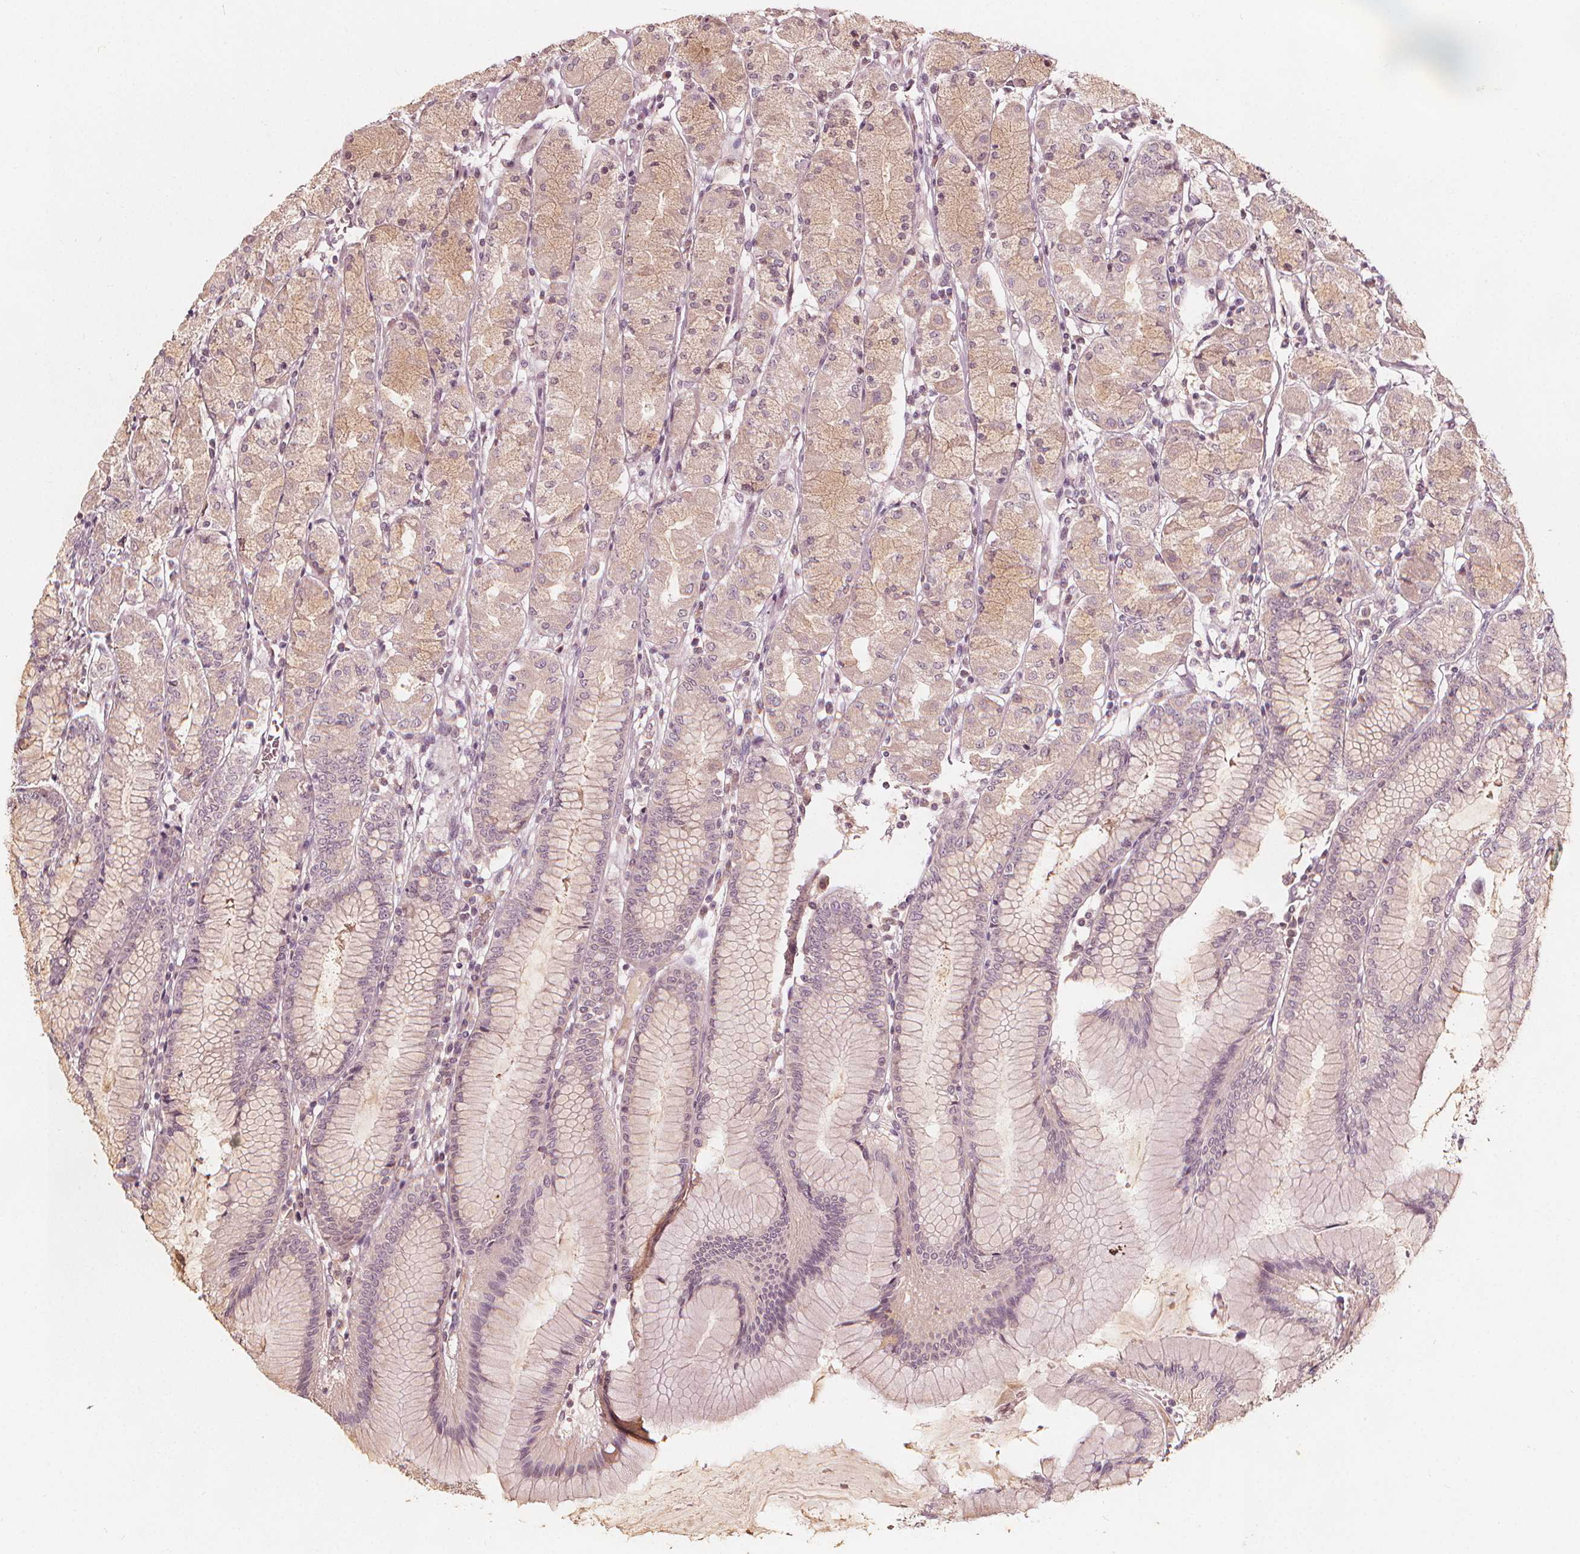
{"staining": {"intensity": "weak", "quantity": "25%-75%", "location": "cytoplasmic/membranous"}, "tissue": "stomach", "cell_type": "Glandular cells", "image_type": "normal", "snomed": [{"axis": "morphology", "description": "Normal tissue, NOS"}, {"axis": "topography", "description": "Stomach, upper"}], "caption": "Benign stomach was stained to show a protein in brown. There is low levels of weak cytoplasmic/membranous staining in approximately 25%-75% of glandular cells. (DAB (3,3'-diaminobenzidine) IHC with brightfield microscopy, high magnification).", "gene": "NPC1L1", "patient": {"sex": "male", "age": 69}}